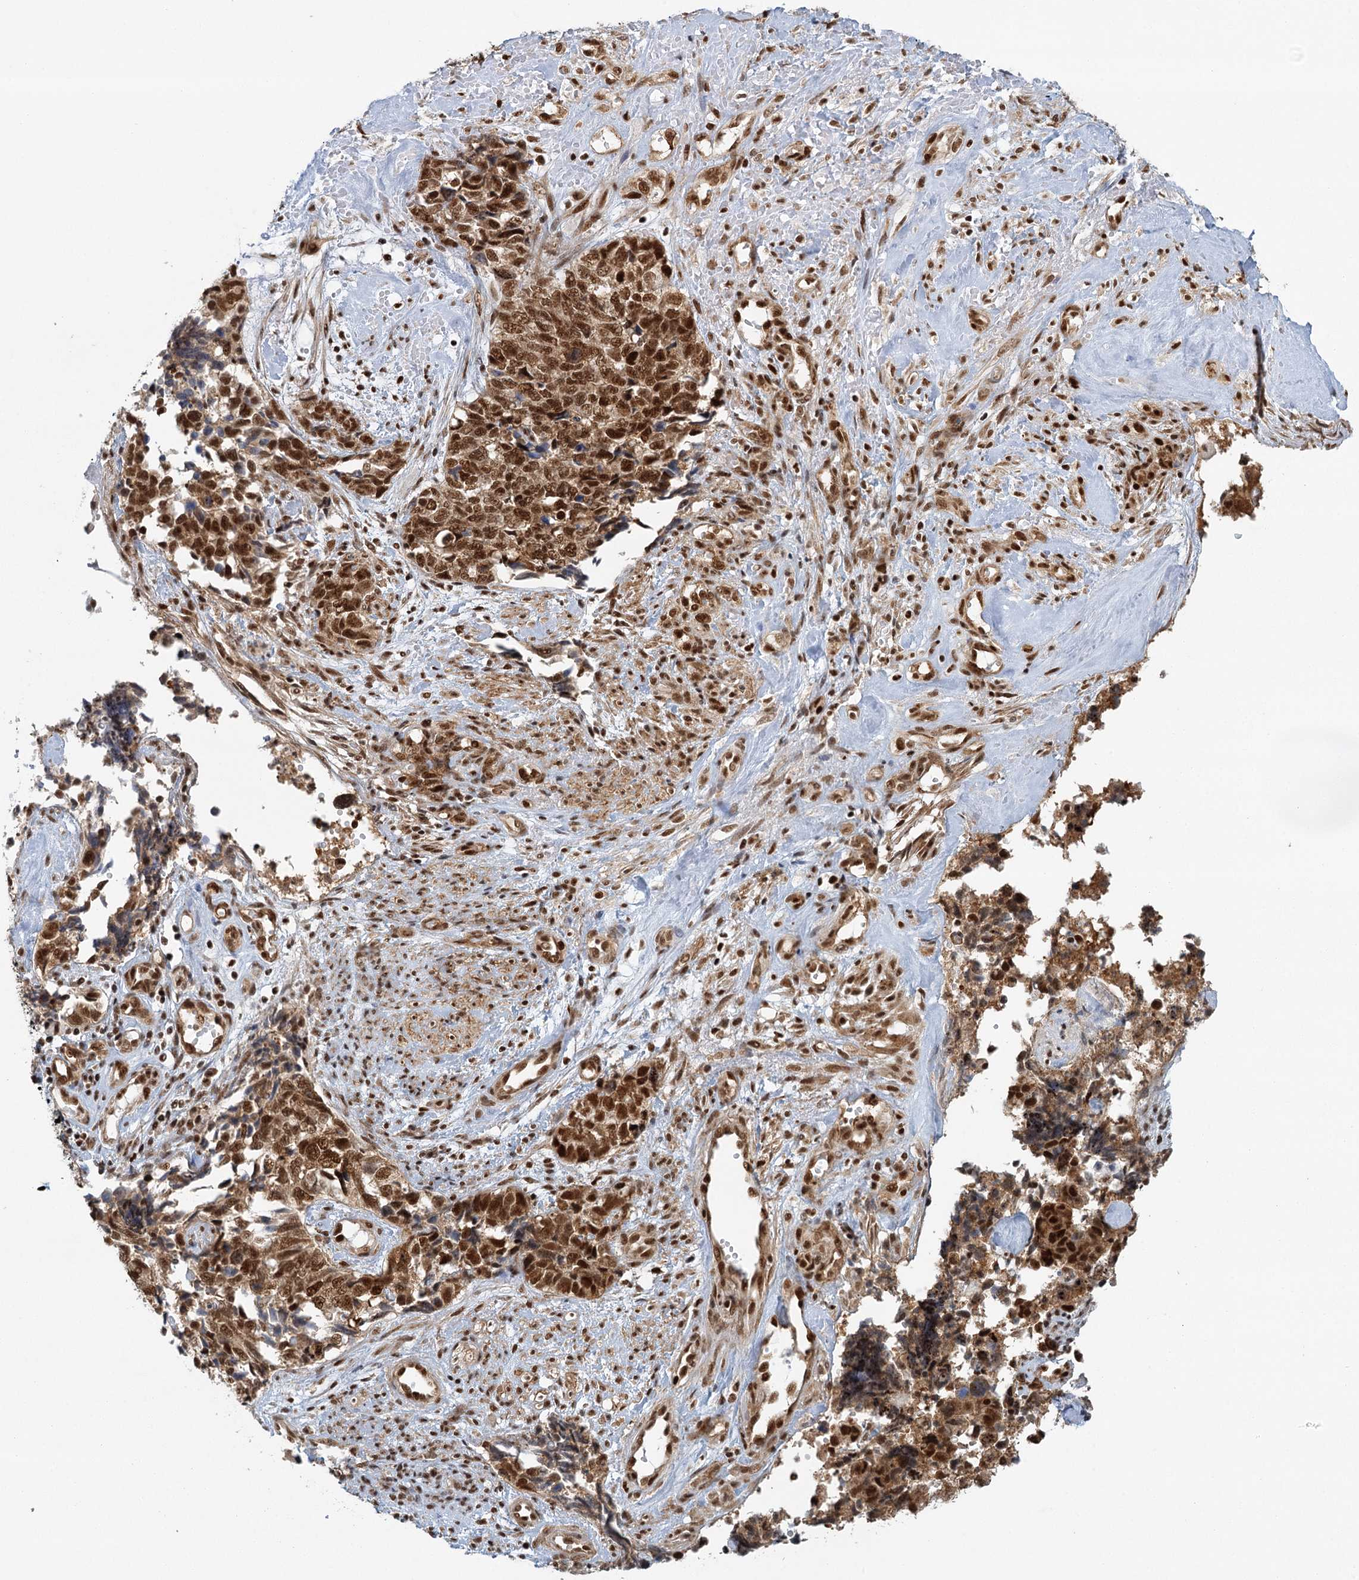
{"staining": {"intensity": "strong", "quantity": ">75%", "location": "nuclear"}, "tissue": "cervical cancer", "cell_type": "Tumor cells", "image_type": "cancer", "snomed": [{"axis": "morphology", "description": "Squamous cell carcinoma, NOS"}, {"axis": "topography", "description": "Cervix"}], "caption": "Tumor cells exhibit strong nuclear expression in approximately >75% of cells in cervical cancer (squamous cell carcinoma).", "gene": "GPATCH11", "patient": {"sex": "female", "age": 63}}